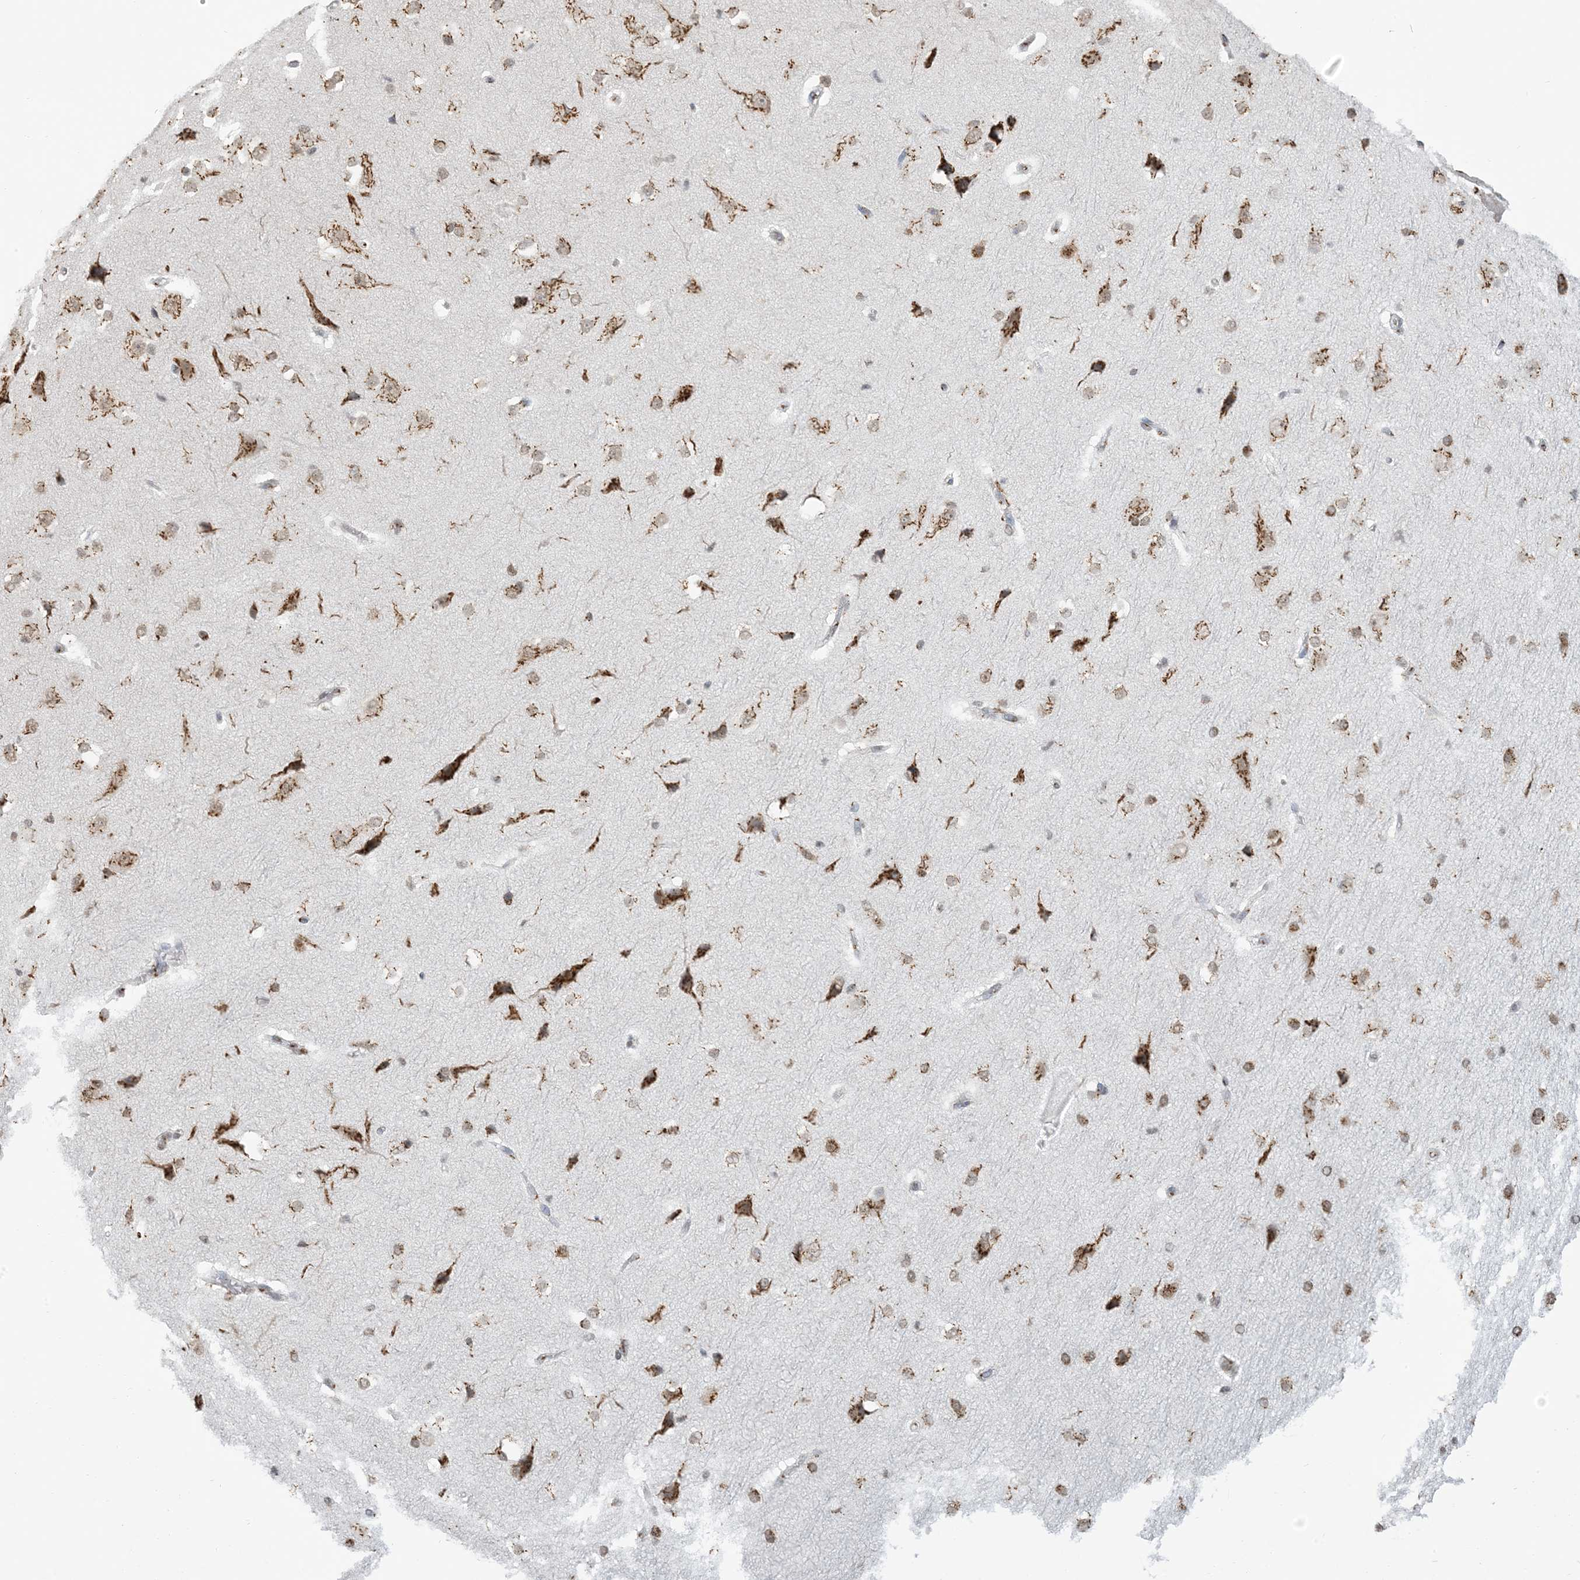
{"staining": {"intensity": "weak", "quantity": "25%-75%", "location": "cytoplasmic/membranous"}, "tissue": "cerebral cortex", "cell_type": "Endothelial cells", "image_type": "normal", "snomed": [{"axis": "morphology", "description": "Normal tissue, NOS"}, {"axis": "morphology", "description": "Developmental malformation"}, {"axis": "topography", "description": "Cerebral cortex"}], "caption": "This is an image of immunohistochemistry (IHC) staining of normal cerebral cortex, which shows weak positivity in the cytoplasmic/membranous of endothelial cells.", "gene": "GPR107", "patient": {"sex": "female", "age": 30}}